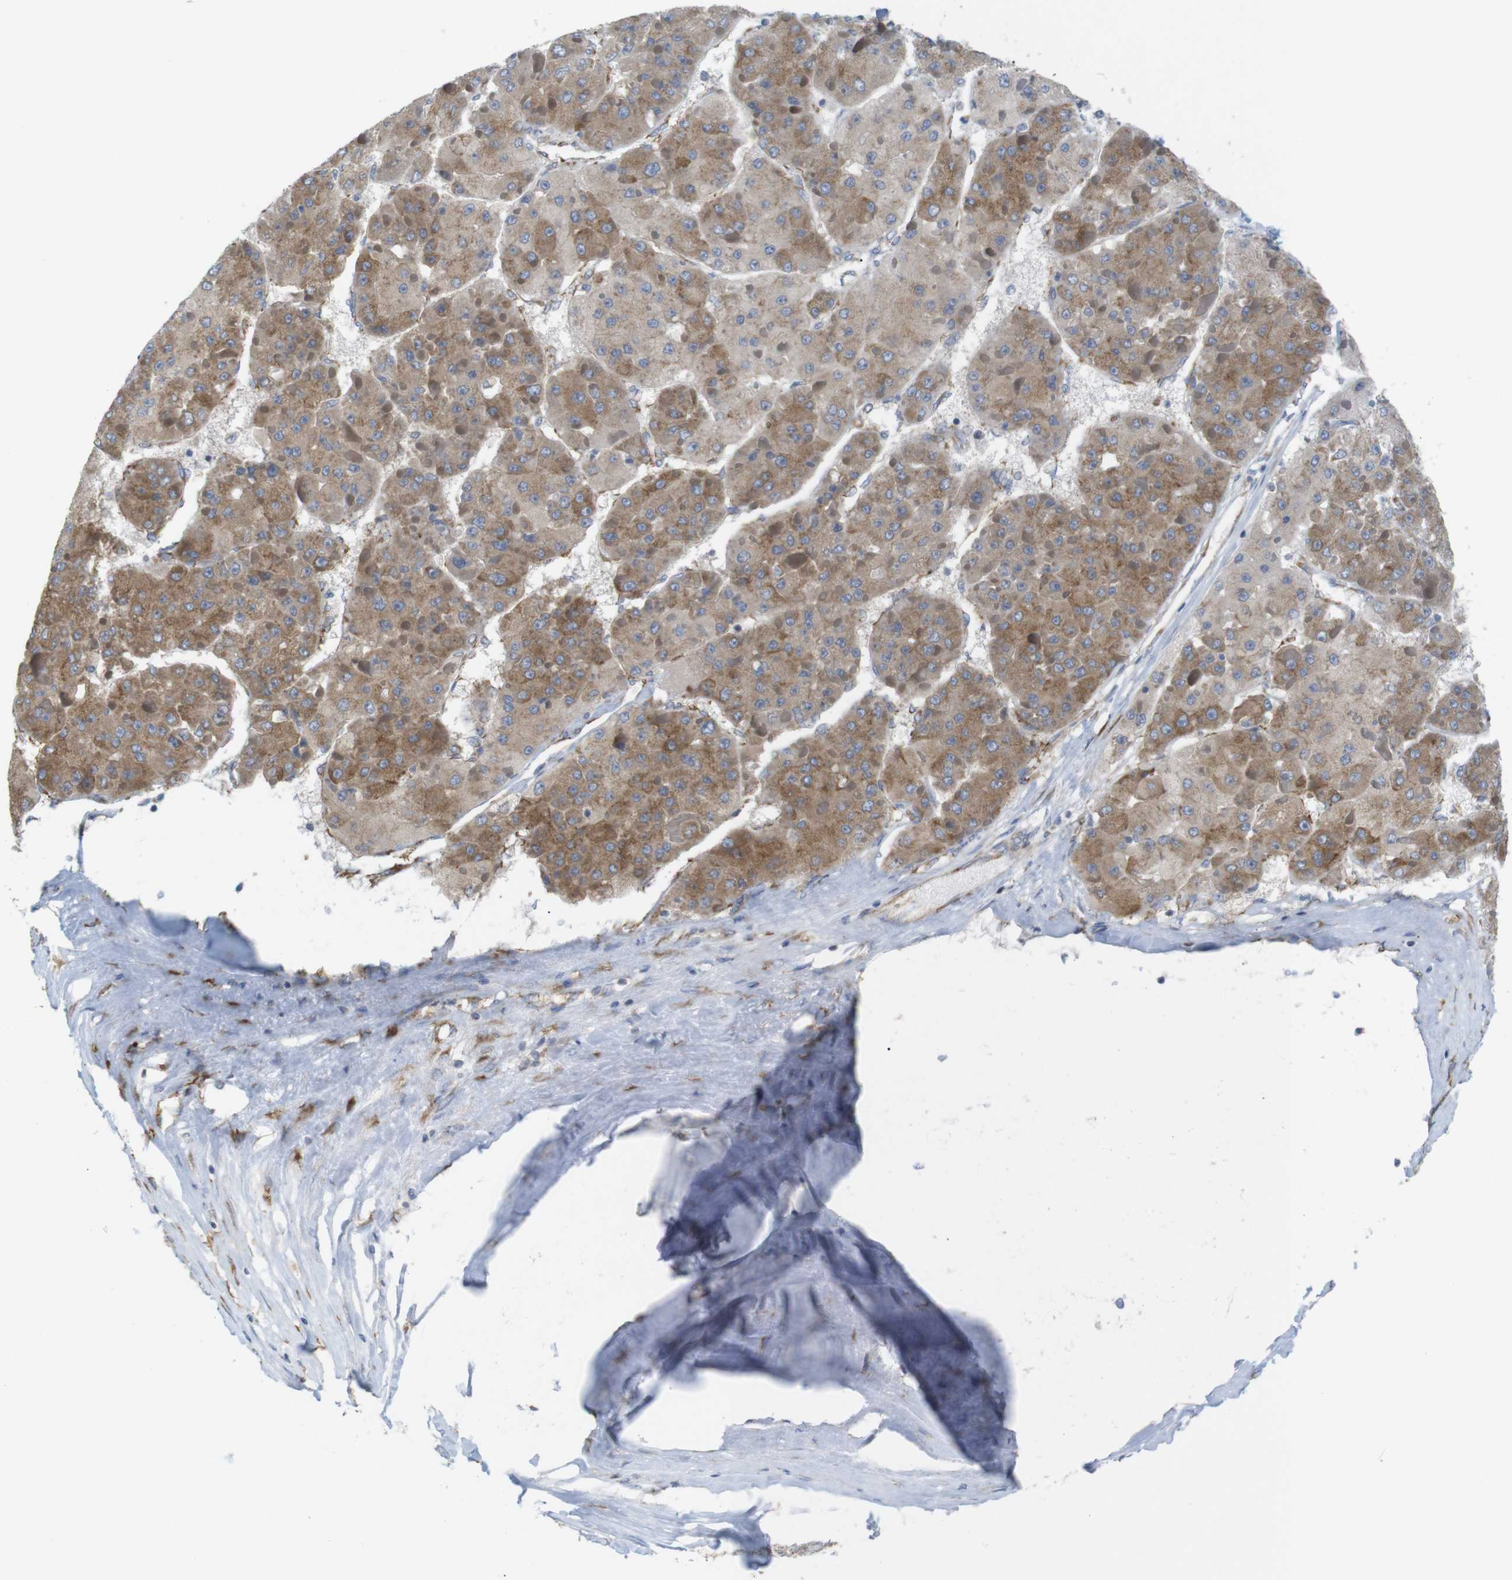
{"staining": {"intensity": "moderate", "quantity": ">75%", "location": "cytoplasmic/membranous"}, "tissue": "liver cancer", "cell_type": "Tumor cells", "image_type": "cancer", "snomed": [{"axis": "morphology", "description": "Carcinoma, Hepatocellular, NOS"}, {"axis": "topography", "description": "Liver"}], "caption": "High-magnification brightfield microscopy of liver cancer (hepatocellular carcinoma) stained with DAB (3,3'-diaminobenzidine) (brown) and counterstained with hematoxylin (blue). tumor cells exhibit moderate cytoplasmic/membranous expression is seen in about>75% of cells.", "gene": "PCNX2", "patient": {"sex": "female", "age": 73}}